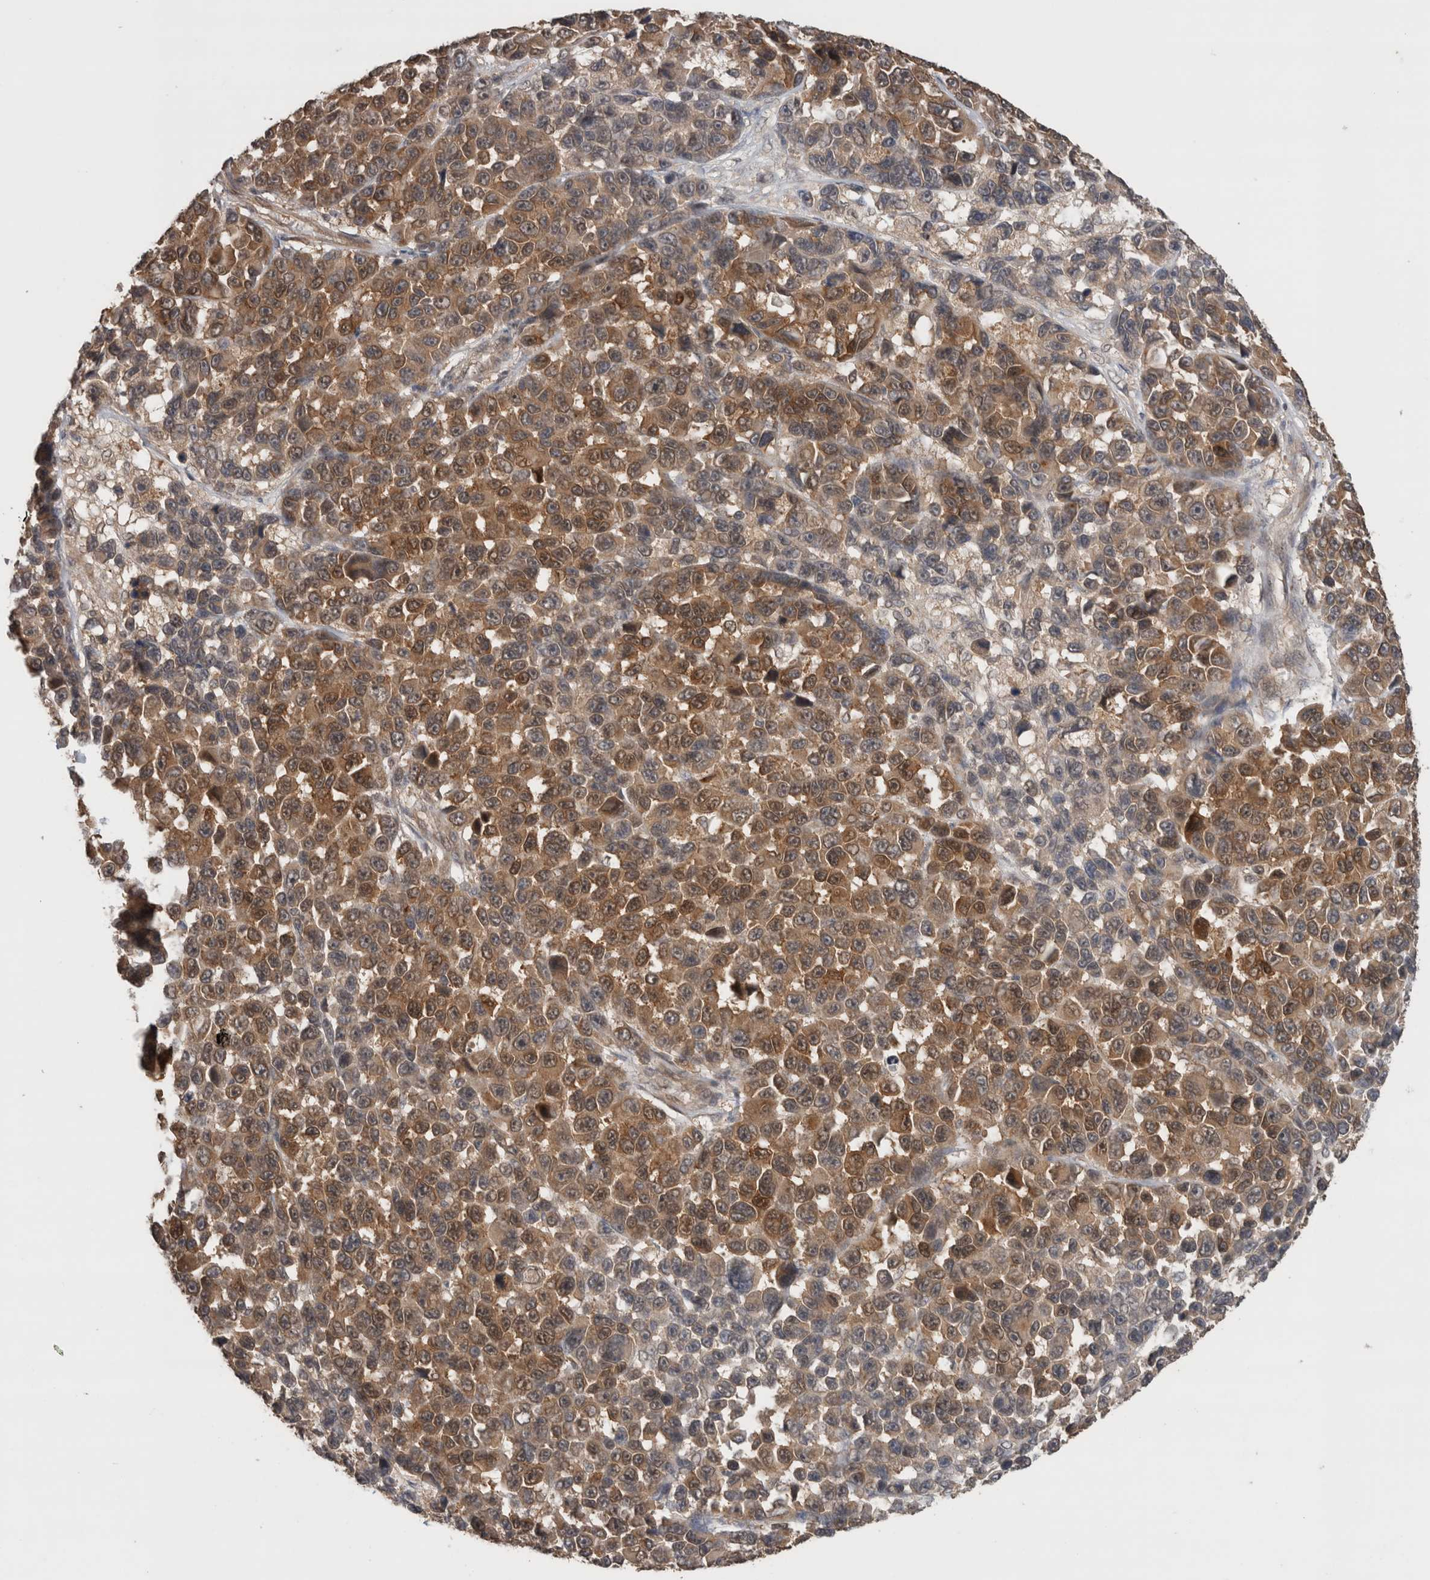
{"staining": {"intensity": "moderate", "quantity": ">75%", "location": "cytoplasmic/membranous"}, "tissue": "melanoma", "cell_type": "Tumor cells", "image_type": "cancer", "snomed": [{"axis": "morphology", "description": "Malignant melanoma, NOS"}, {"axis": "topography", "description": "Skin"}], "caption": "Moderate cytoplasmic/membranous positivity for a protein is appreciated in approximately >75% of tumor cells of melanoma using immunohistochemistry (IHC).", "gene": "OTUD7B", "patient": {"sex": "male", "age": 53}}